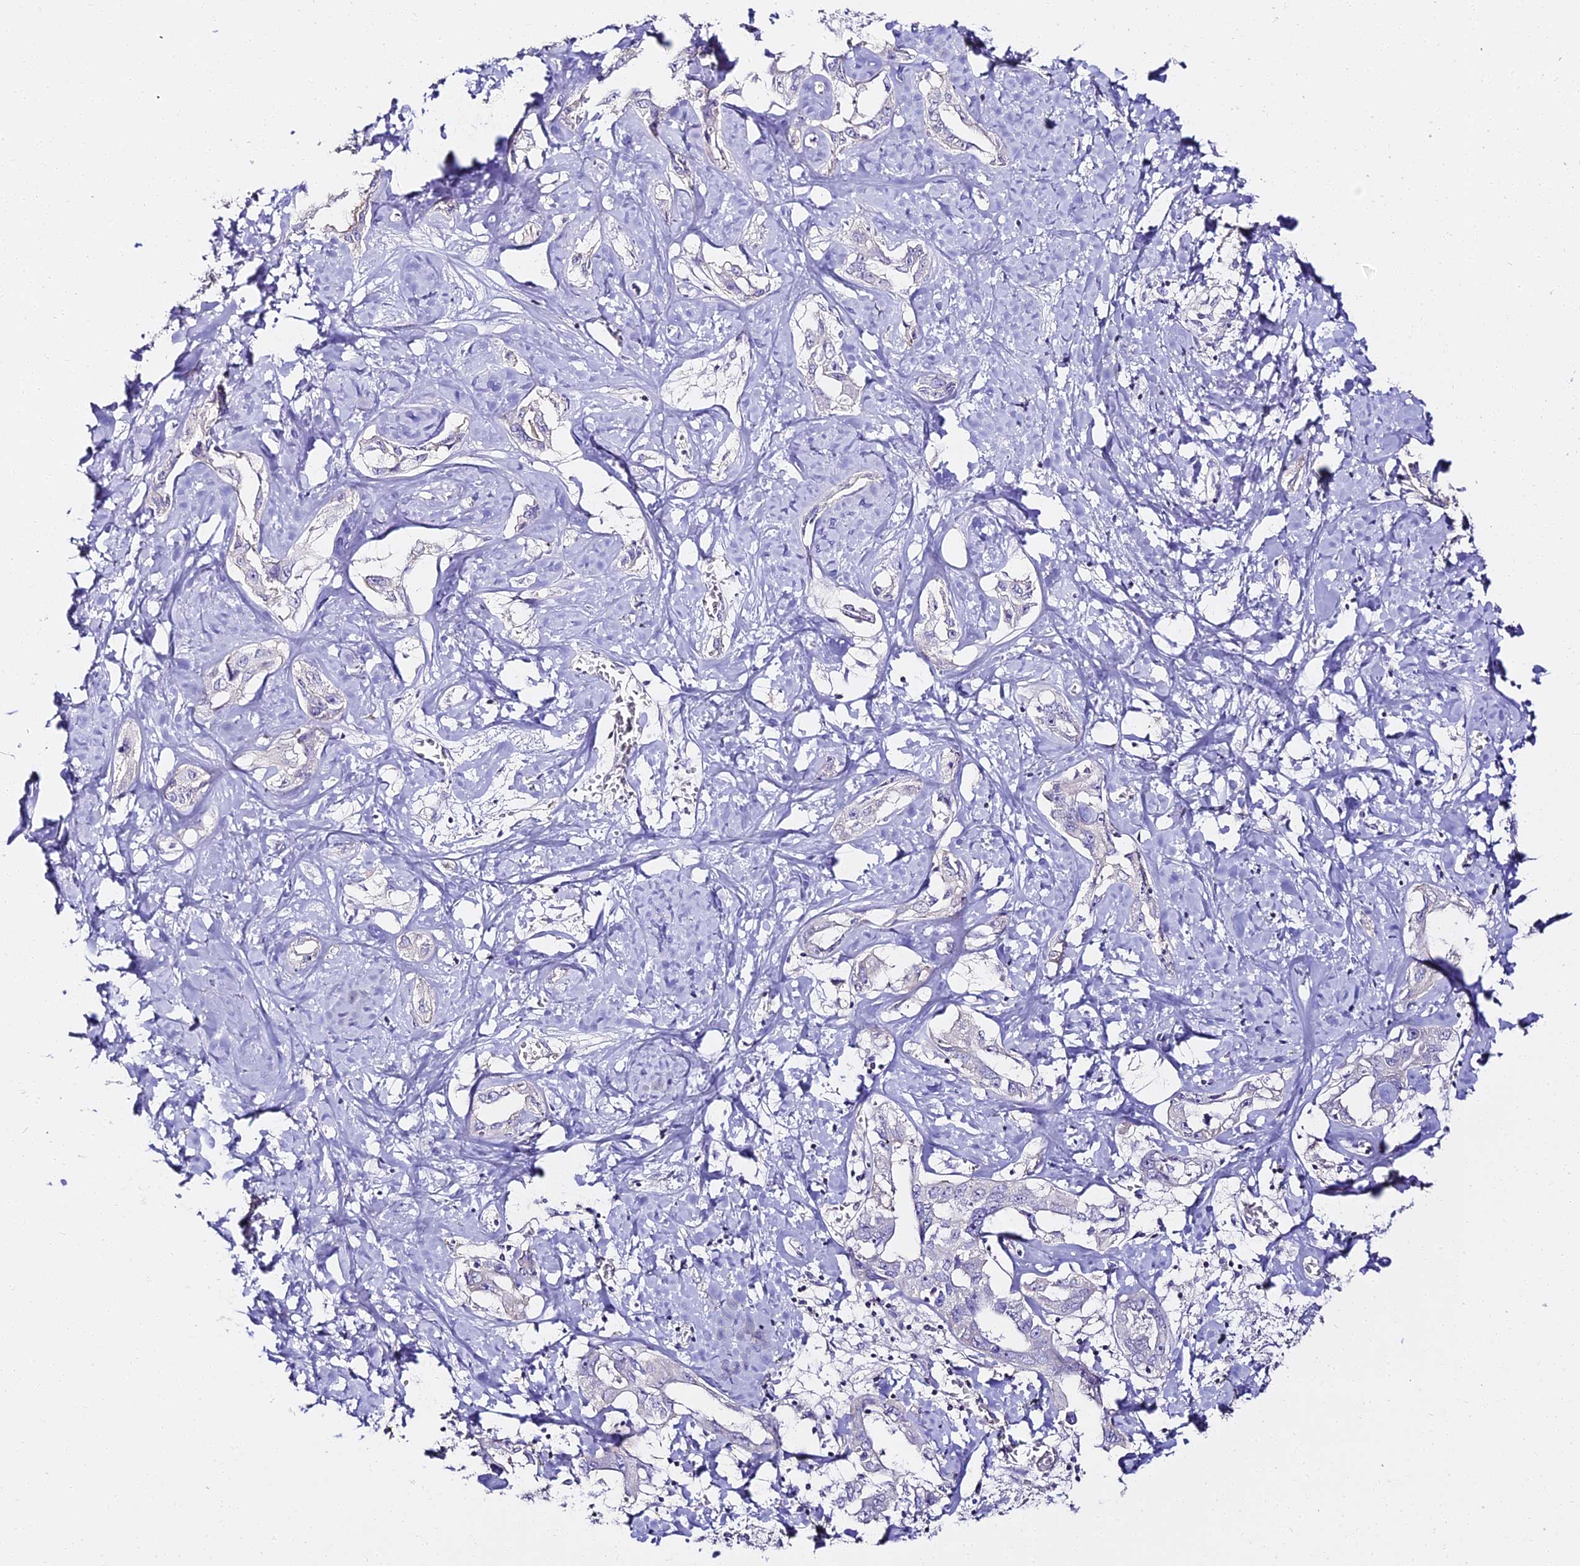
{"staining": {"intensity": "negative", "quantity": "none", "location": "none"}, "tissue": "liver cancer", "cell_type": "Tumor cells", "image_type": "cancer", "snomed": [{"axis": "morphology", "description": "Cholangiocarcinoma"}, {"axis": "topography", "description": "Liver"}], "caption": "Tumor cells show no significant protein expression in liver cancer (cholangiocarcinoma). (Brightfield microscopy of DAB immunohistochemistry at high magnification).", "gene": "ALPG", "patient": {"sex": "male", "age": 59}}